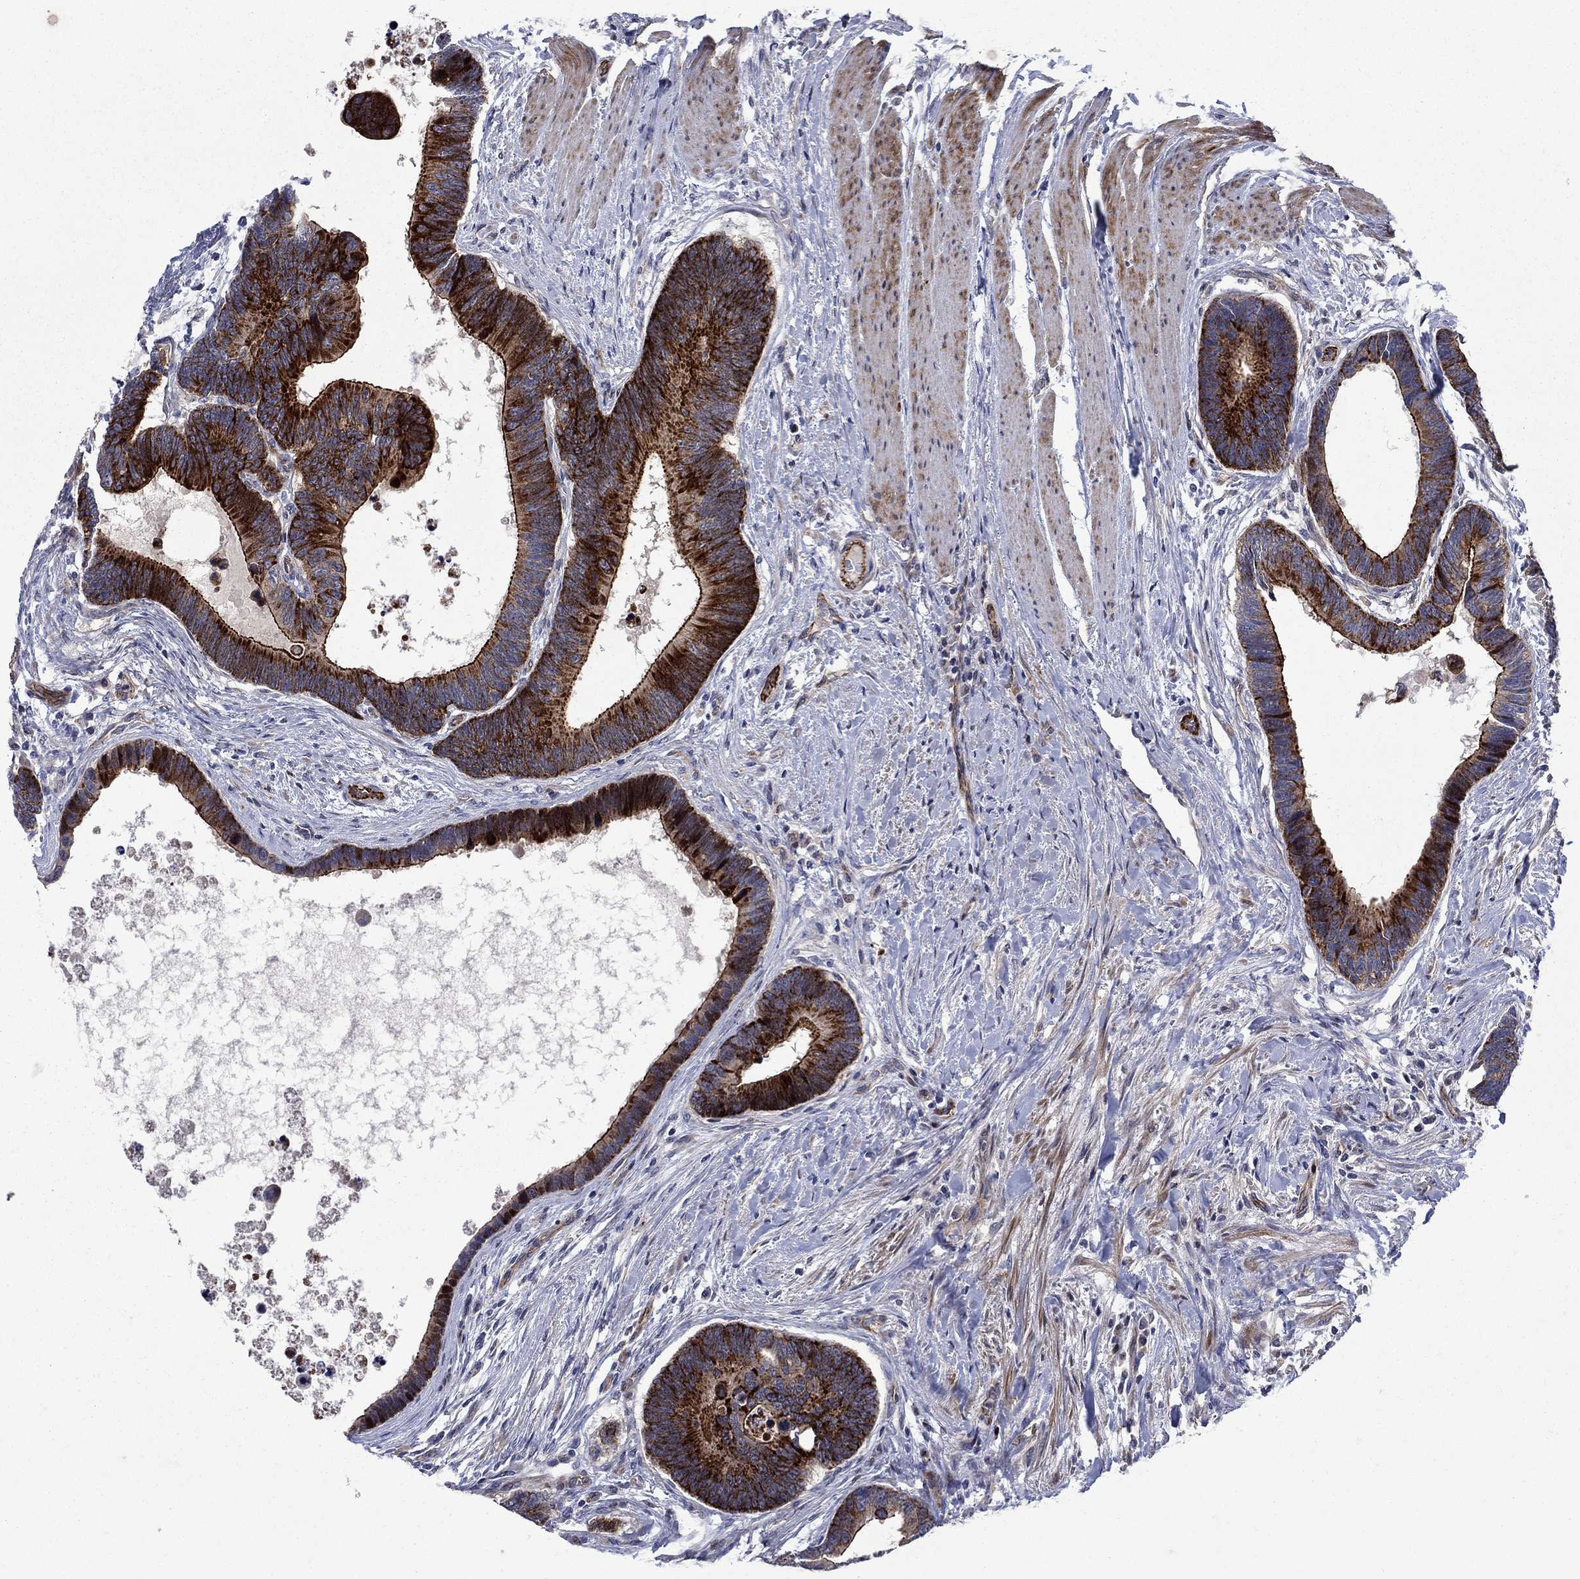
{"staining": {"intensity": "strong", "quantity": "25%-75%", "location": "cytoplasmic/membranous"}, "tissue": "colorectal cancer", "cell_type": "Tumor cells", "image_type": "cancer", "snomed": [{"axis": "morphology", "description": "Adenocarcinoma, NOS"}, {"axis": "topography", "description": "Colon"}], "caption": "About 25%-75% of tumor cells in human adenocarcinoma (colorectal) demonstrate strong cytoplasmic/membranous protein staining as visualized by brown immunohistochemical staining.", "gene": "SLC7A1", "patient": {"sex": "female", "age": 77}}